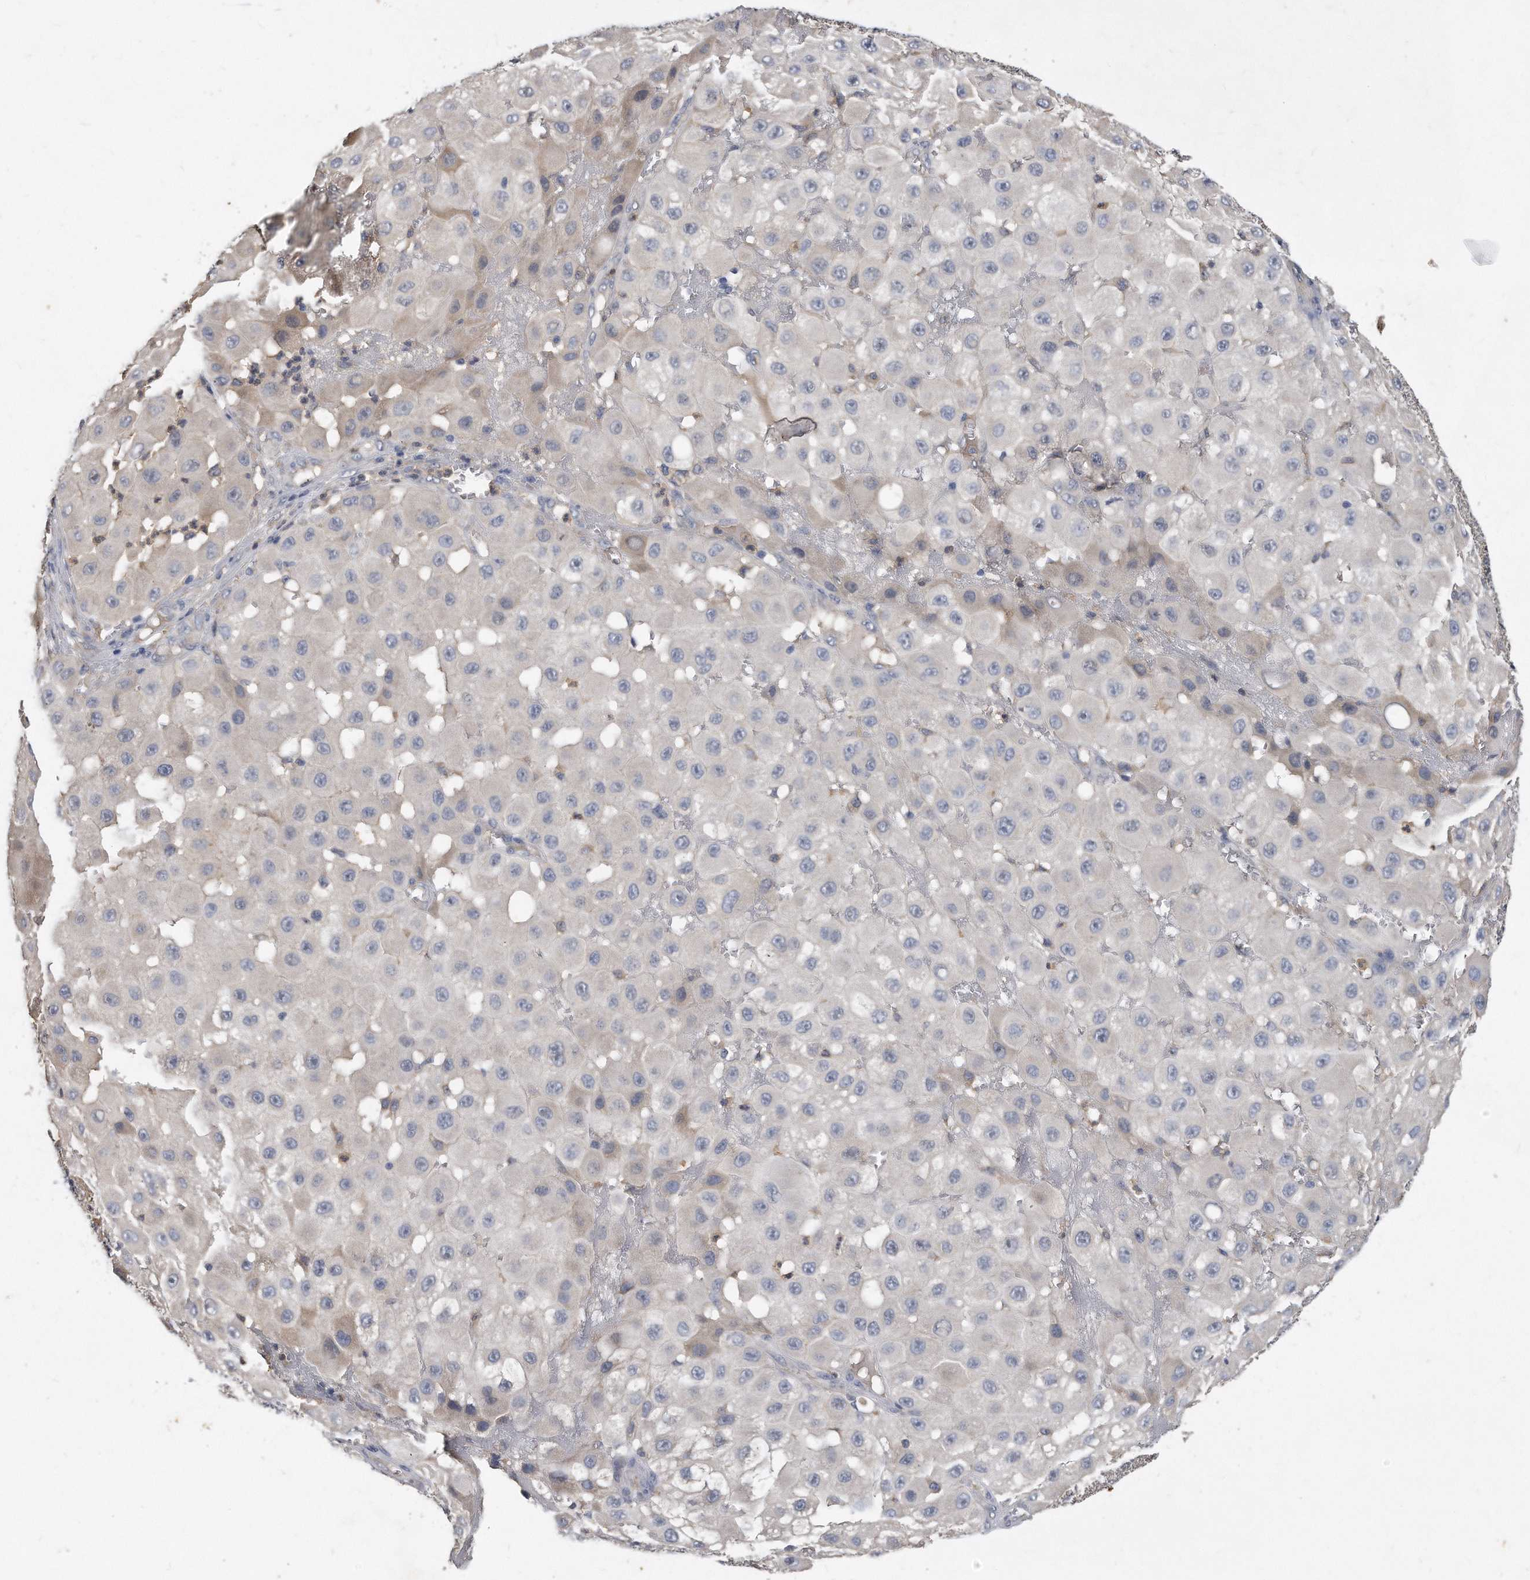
{"staining": {"intensity": "negative", "quantity": "none", "location": "none"}, "tissue": "melanoma", "cell_type": "Tumor cells", "image_type": "cancer", "snomed": [{"axis": "morphology", "description": "Malignant melanoma, NOS"}, {"axis": "topography", "description": "Skin"}], "caption": "Image shows no significant protein expression in tumor cells of malignant melanoma.", "gene": "HOMER3", "patient": {"sex": "female", "age": 81}}